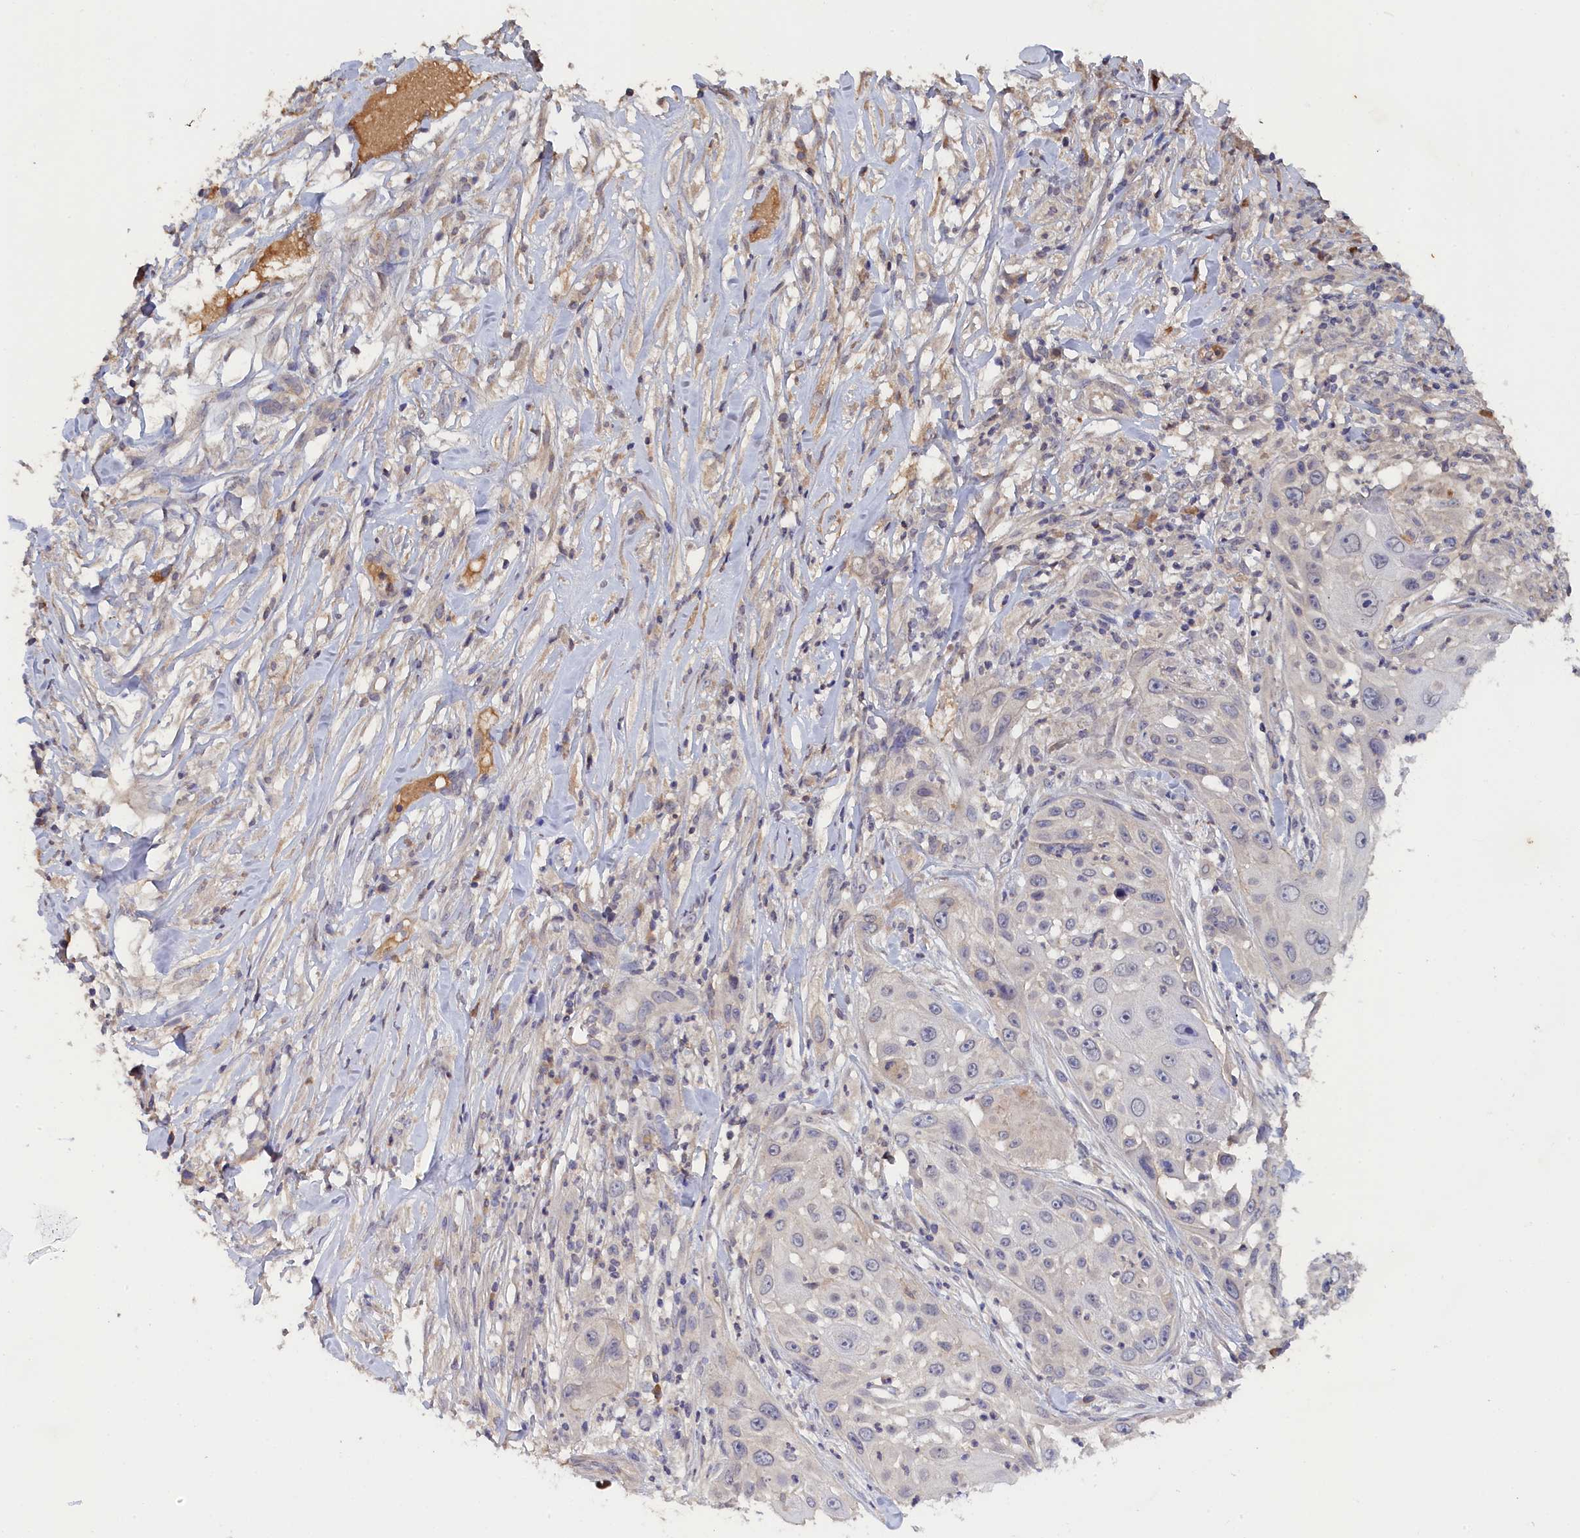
{"staining": {"intensity": "negative", "quantity": "none", "location": "none"}, "tissue": "skin cancer", "cell_type": "Tumor cells", "image_type": "cancer", "snomed": [{"axis": "morphology", "description": "Squamous cell carcinoma, NOS"}, {"axis": "topography", "description": "Skin"}], "caption": "An immunohistochemistry histopathology image of skin squamous cell carcinoma is shown. There is no staining in tumor cells of skin squamous cell carcinoma. Brightfield microscopy of immunohistochemistry stained with DAB (brown) and hematoxylin (blue), captured at high magnification.", "gene": "CELF5", "patient": {"sex": "female", "age": 44}}